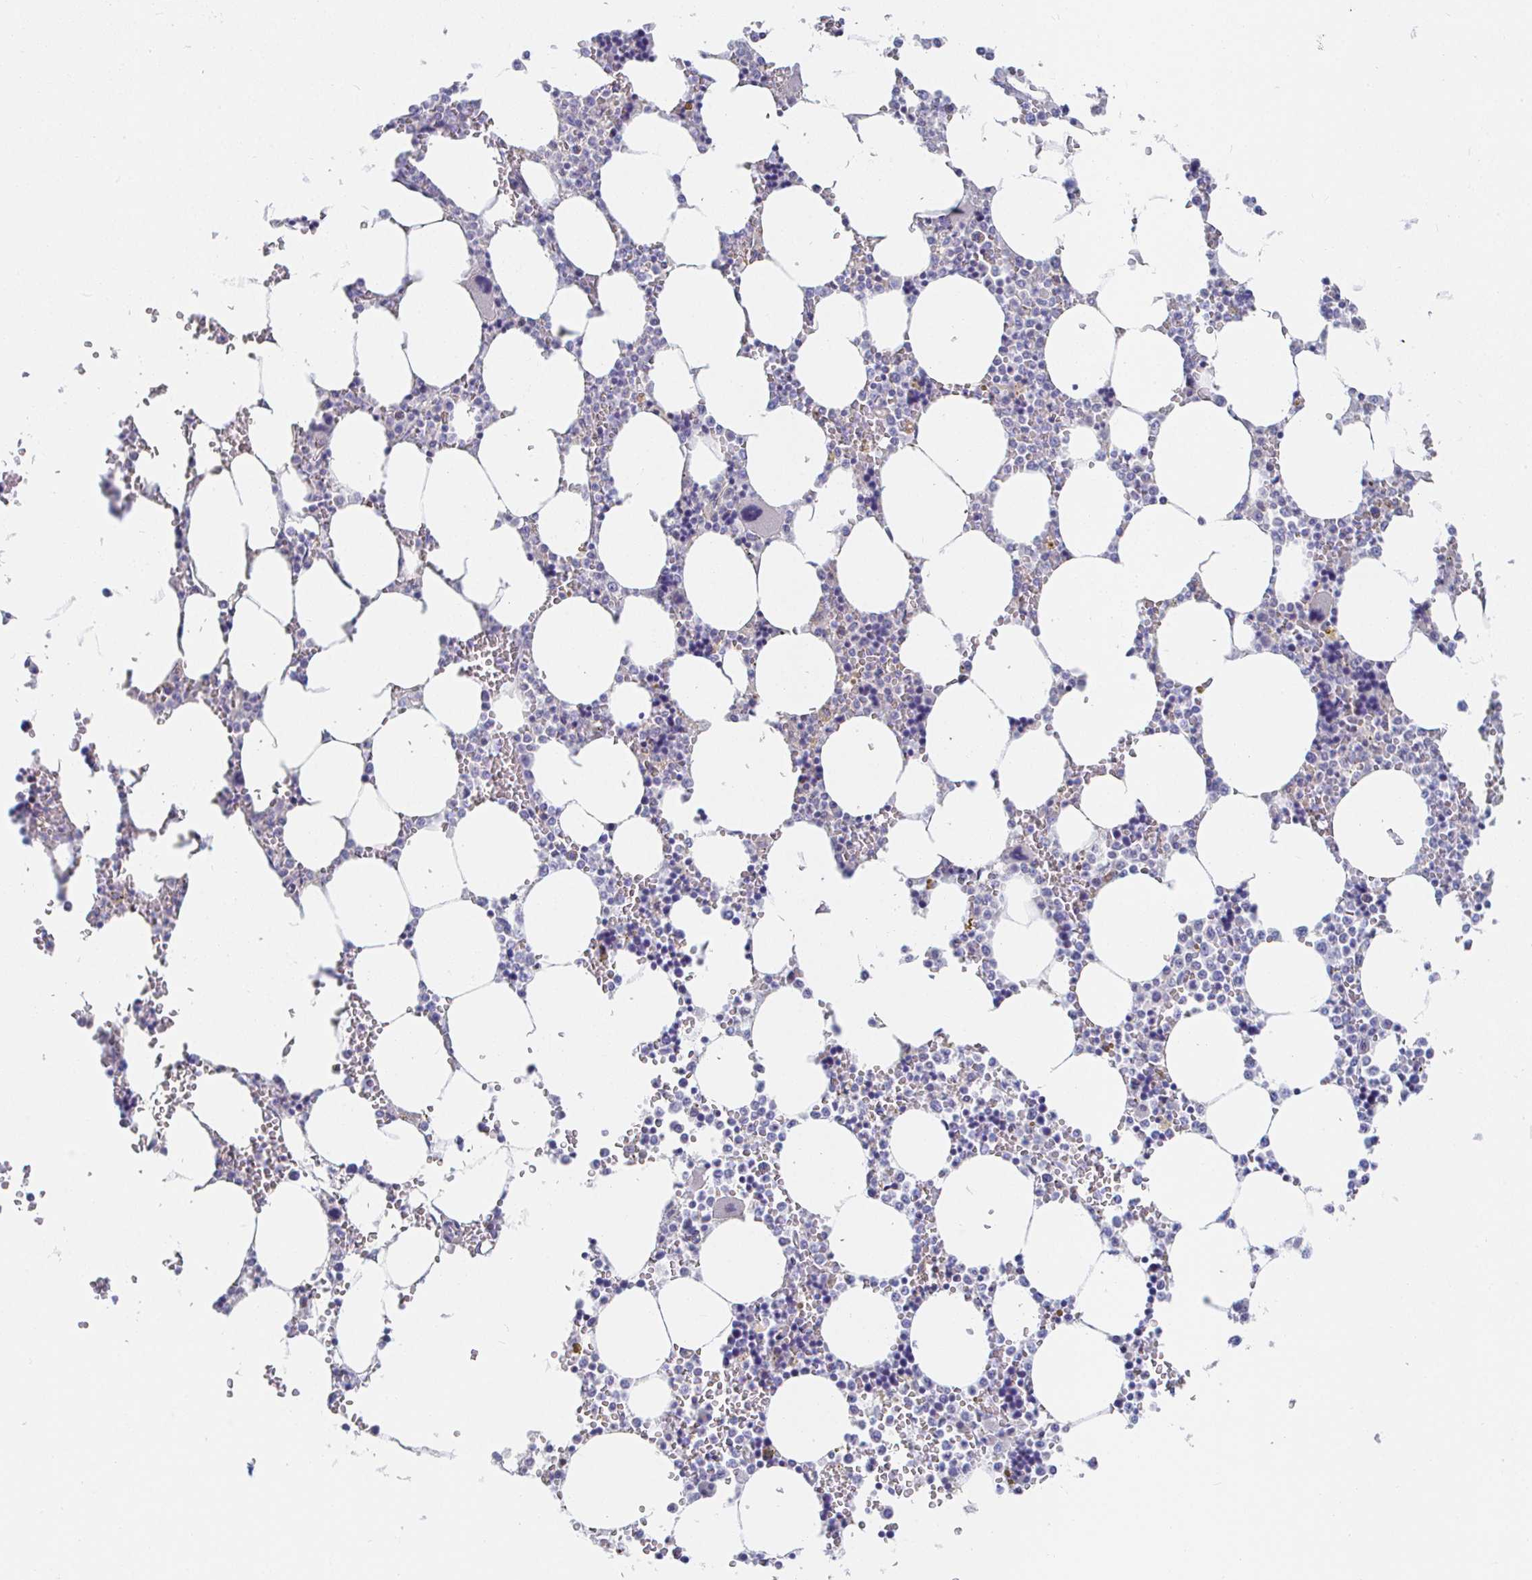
{"staining": {"intensity": "negative", "quantity": "none", "location": "none"}, "tissue": "bone marrow", "cell_type": "Hematopoietic cells", "image_type": "normal", "snomed": [{"axis": "morphology", "description": "Normal tissue, NOS"}, {"axis": "topography", "description": "Bone marrow"}], "caption": "Immunohistochemistry of normal human bone marrow shows no staining in hematopoietic cells.", "gene": "PDE6B", "patient": {"sex": "male", "age": 64}}